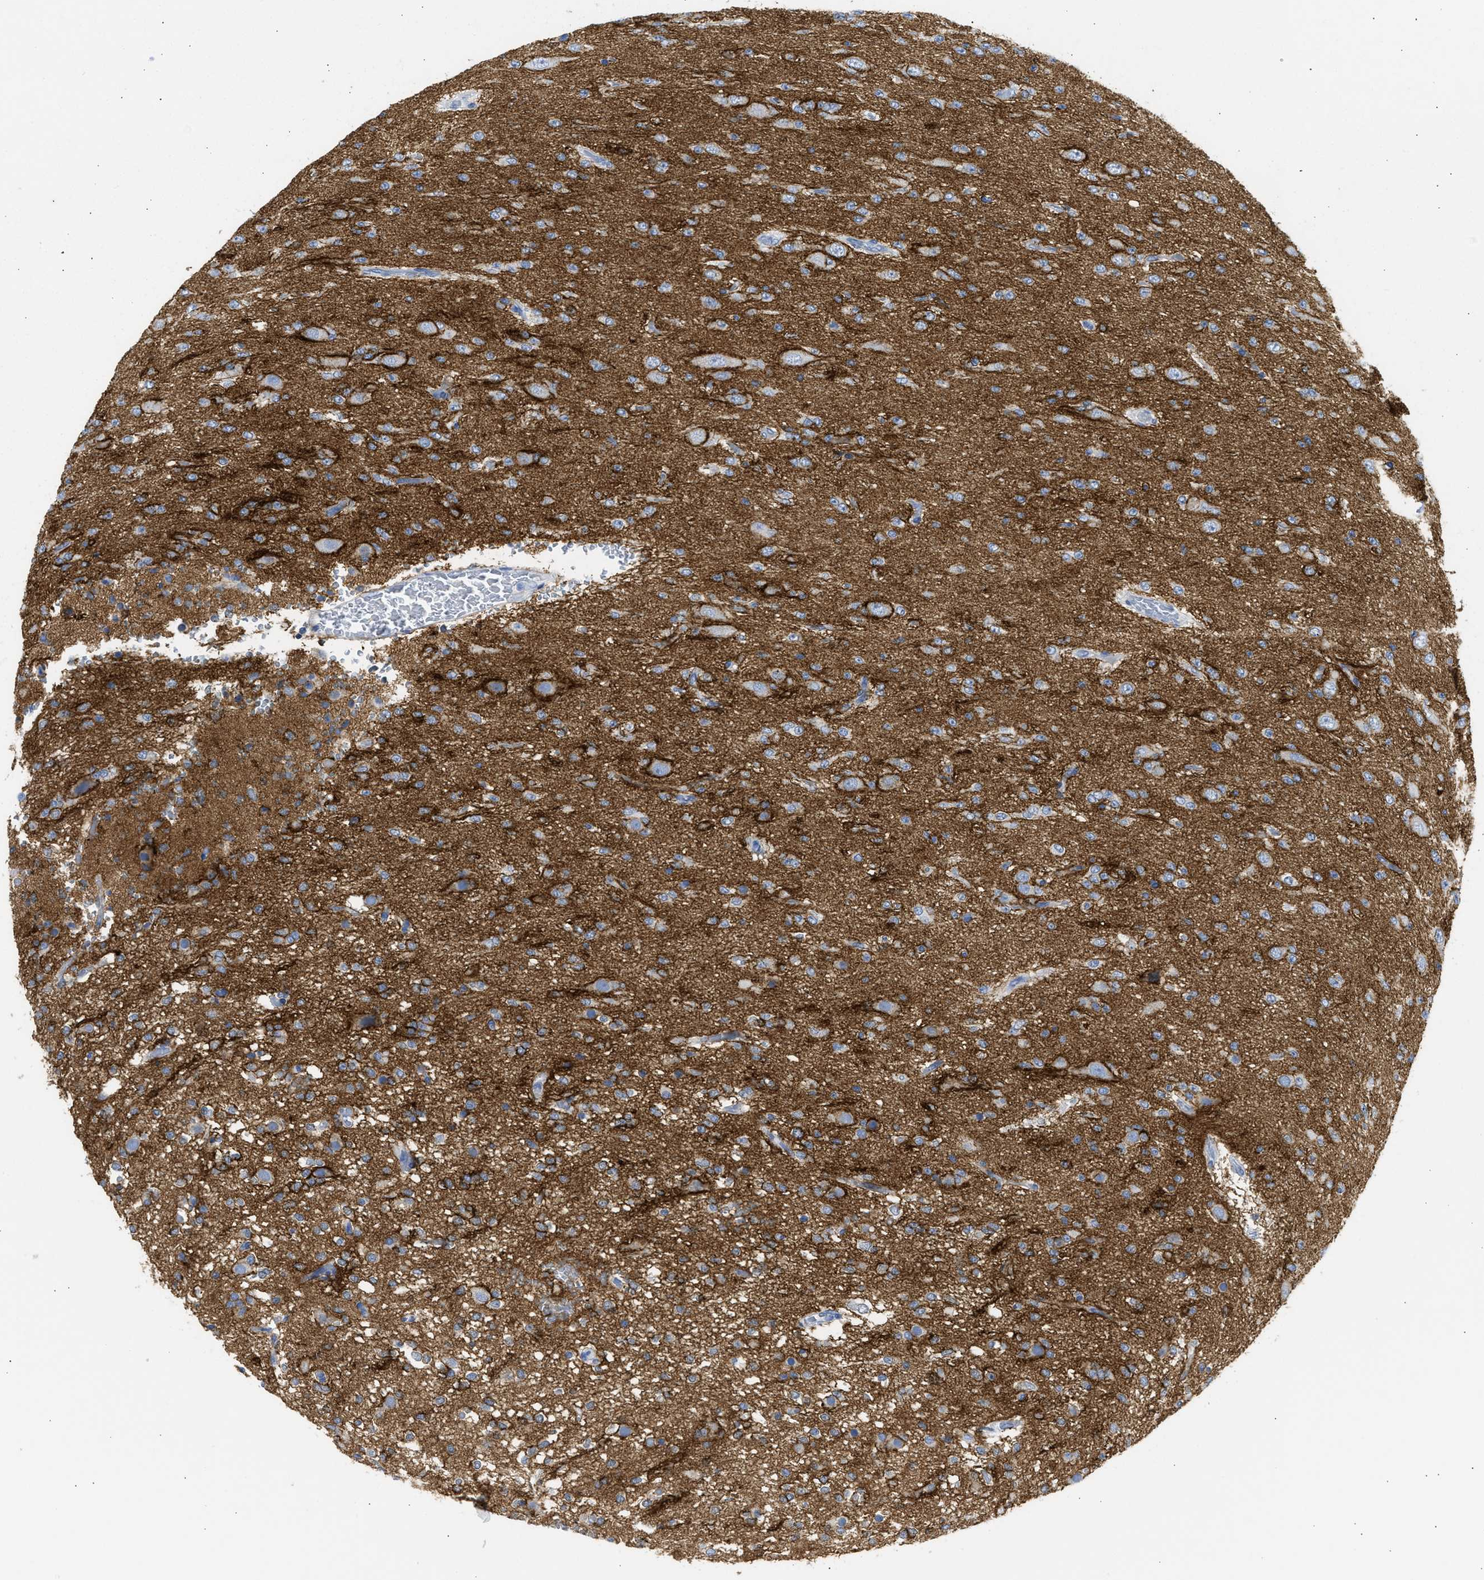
{"staining": {"intensity": "strong", "quantity": "<25%", "location": "cytoplasmic/membranous"}, "tissue": "glioma", "cell_type": "Tumor cells", "image_type": "cancer", "snomed": [{"axis": "morphology", "description": "Glioma, malignant, Low grade"}, {"axis": "topography", "description": "Brain"}], "caption": "This photomicrograph demonstrates immunohistochemistry (IHC) staining of malignant glioma (low-grade), with medium strong cytoplasmic/membranous expression in approximately <25% of tumor cells.", "gene": "NCAM1", "patient": {"sex": "male", "age": 38}}